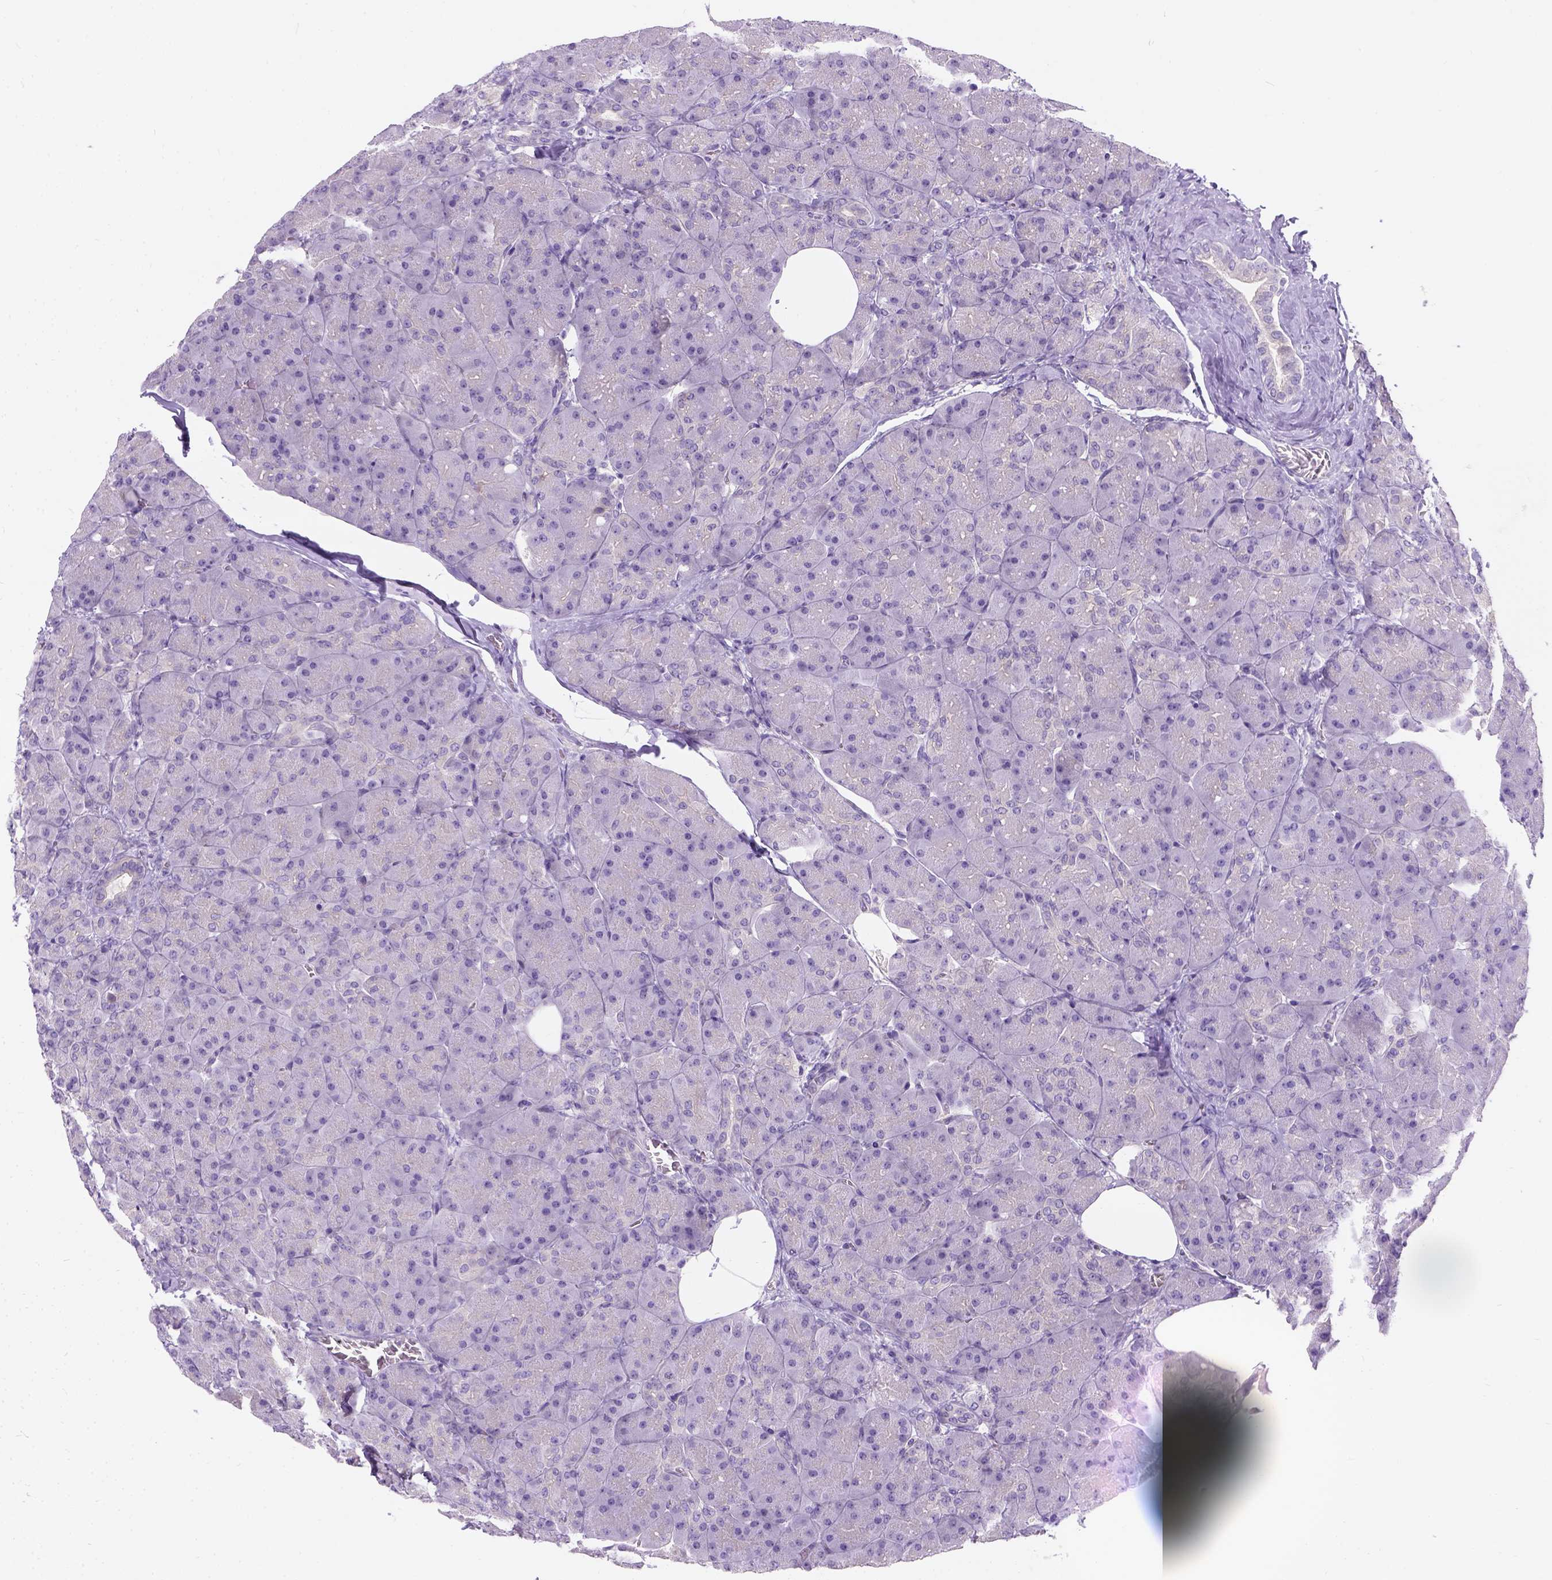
{"staining": {"intensity": "negative", "quantity": "none", "location": "none"}, "tissue": "pancreas", "cell_type": "Exocrine glandular cells", "image_type": "normal", "snomed": [{"axis": "morphology", "description": "Normal tissue, NOS"}, {"axis": "topography", "description": "Pancreas"}], "caption": "Human pancreas stained for a protein using IHC exhibits no expression in exocrine glandular cells.", "gene": "C20orf144", "patient": {"sex": "male", "age": 55}}